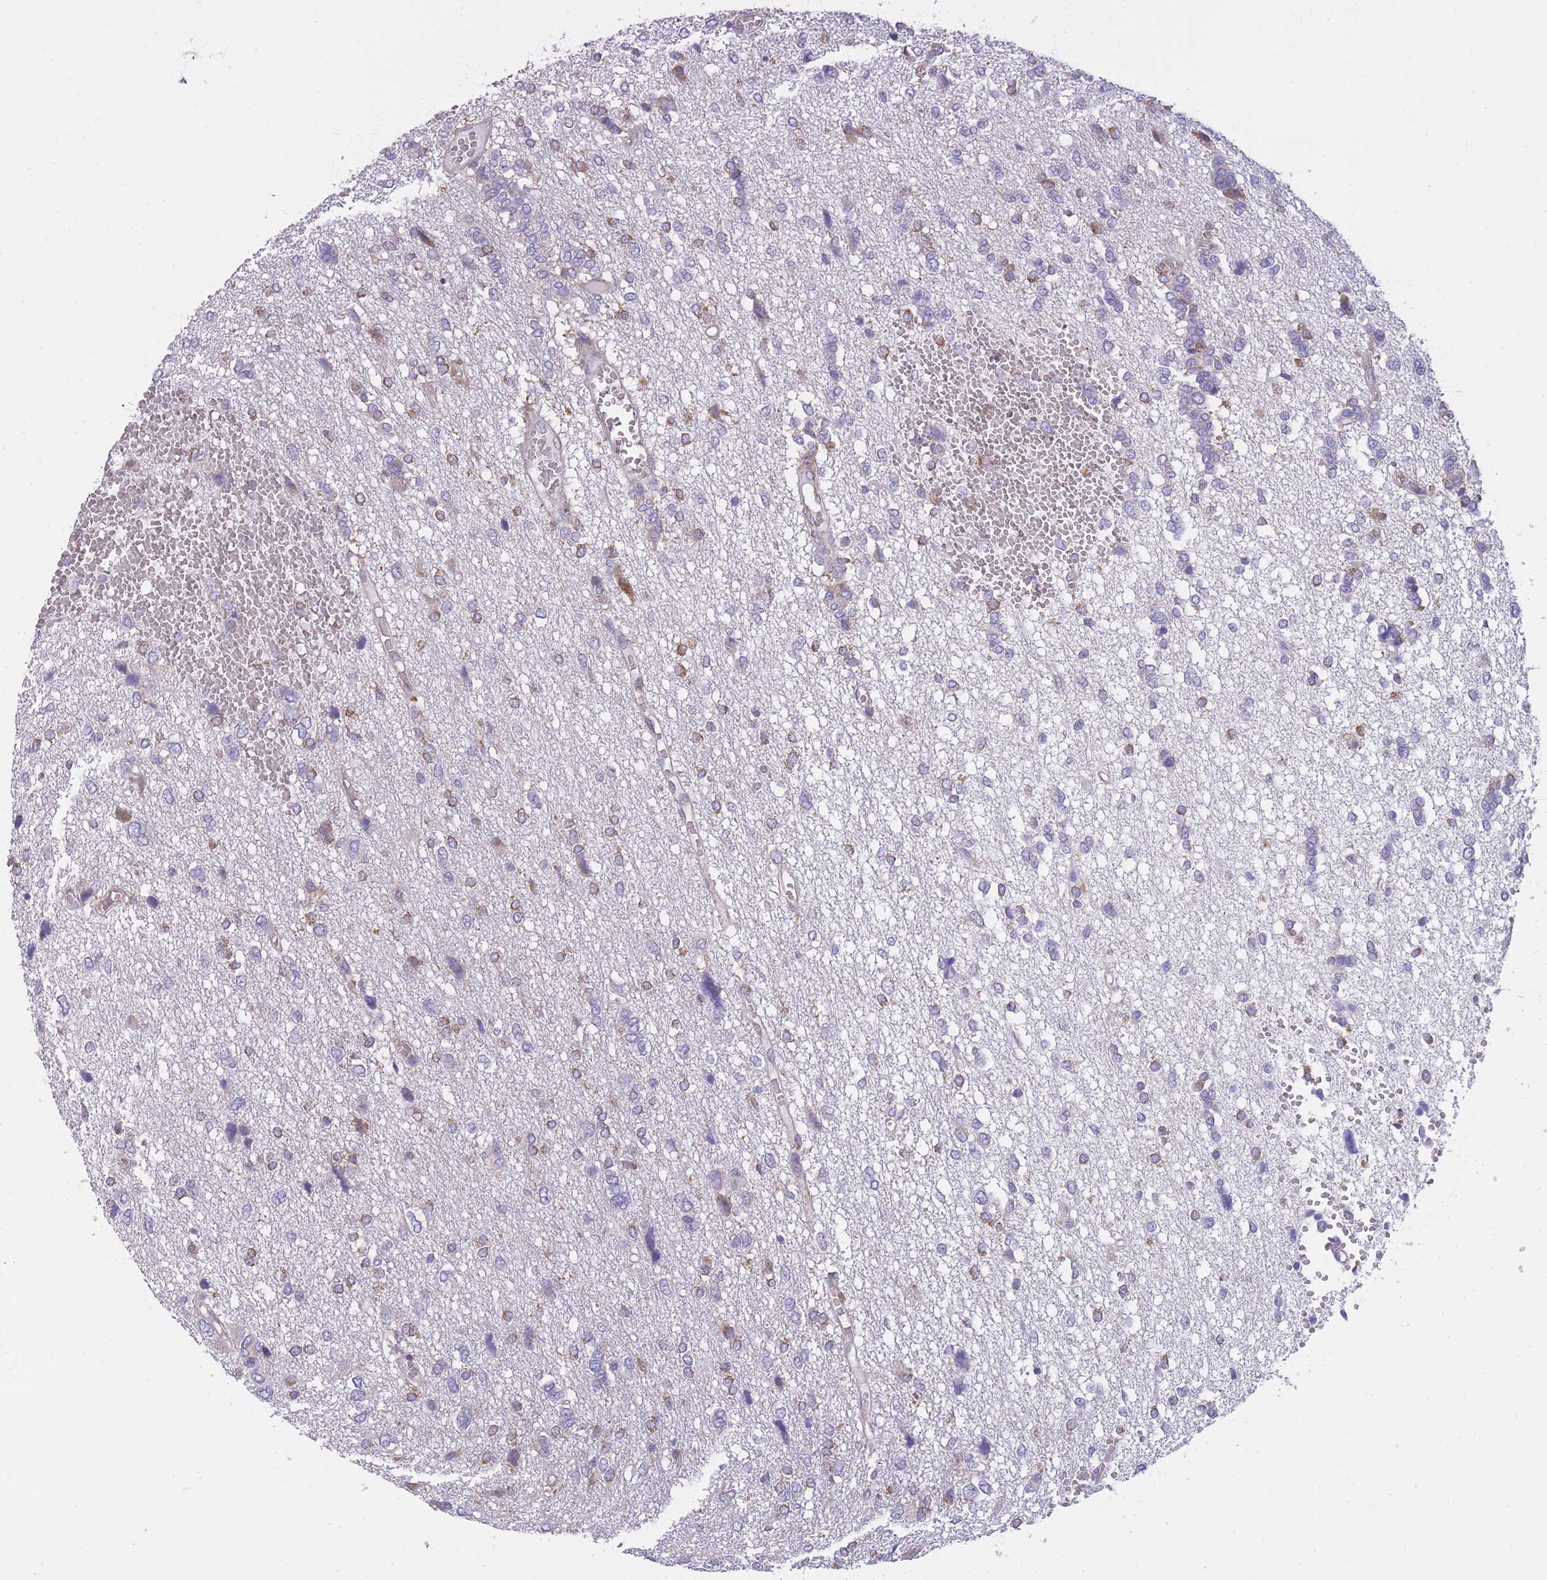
{"staining": {"intensity": "weak", "quantity": "<25%", "location": "cytoplasmic/membranous"}, "tissue": "glioma", "cell_type": "Tumor cells", "image_type": "cancer", "snomed": [{"axis": "morphology", "description": "Glioma, malignant, High grade"}, {"axis": "topography", "description": "Brain"}], "caption": "Immunohistochemical staining of glioma shows no significant staining in tumor cells.", "gene": "ZNF662", "patient": {"sex": "female", "age": 59}}